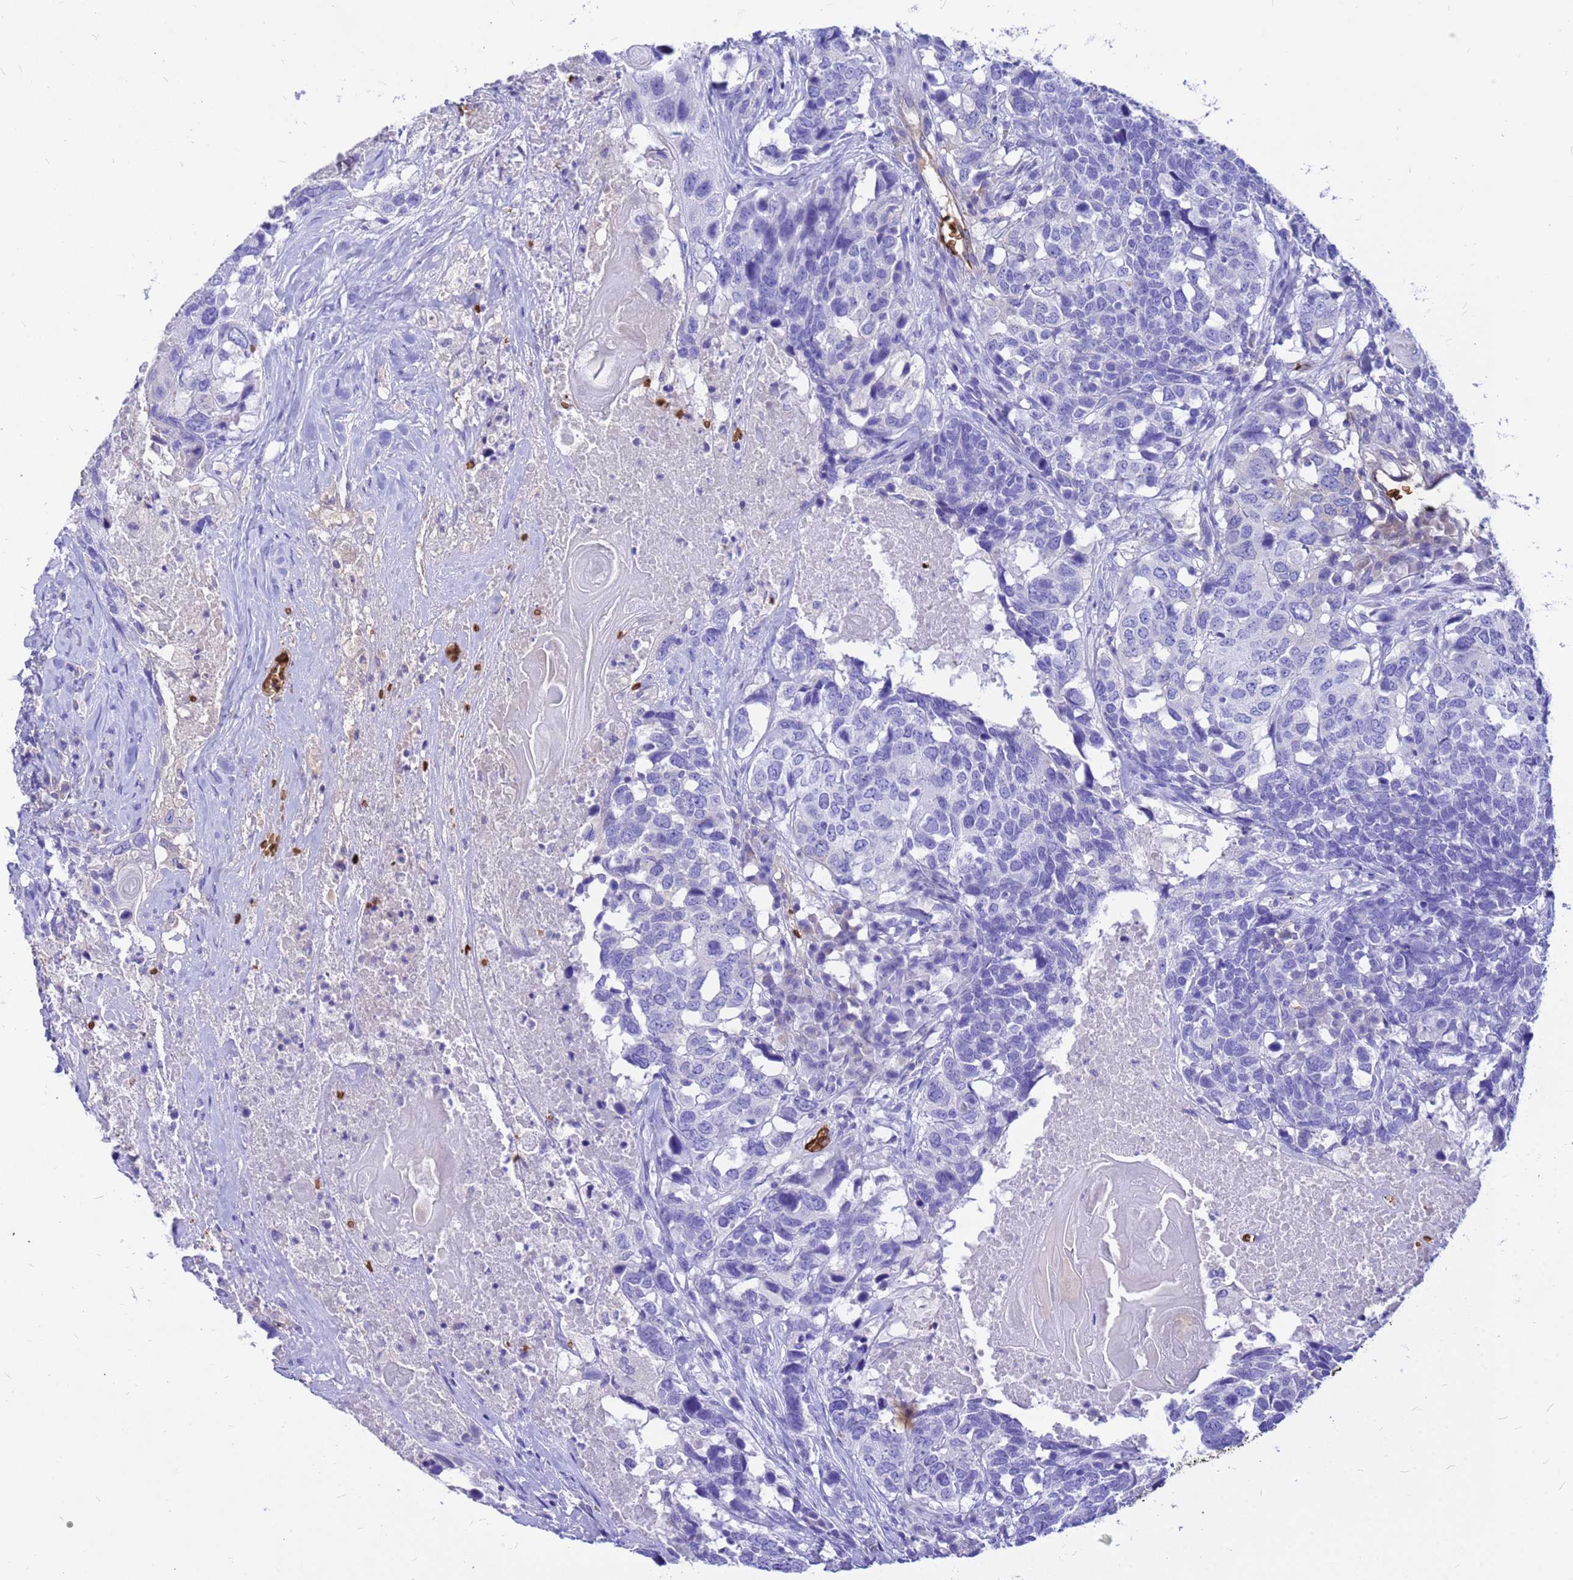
{"staining": {"intensity": "negative", "quantity": "none", "location": "none"}, "tissue": "head and neck cancer", "cell_type": "Tumor cells", "image_type": "cancer", "snomed": [{"axis": "morphology", "description": "Squamous cell carcinoma, NOS"}, {"axis": "topography", "description": "Head-Neck"}], "caption": "Immunohistochemistry (IHC) micrograph of squamous cell carcinoma (head and neck) stained for a protein (brown), which displays no positivity in tumor cells.", "gene": "HBA2", "patient": {"sex": "male", "age": 66}}